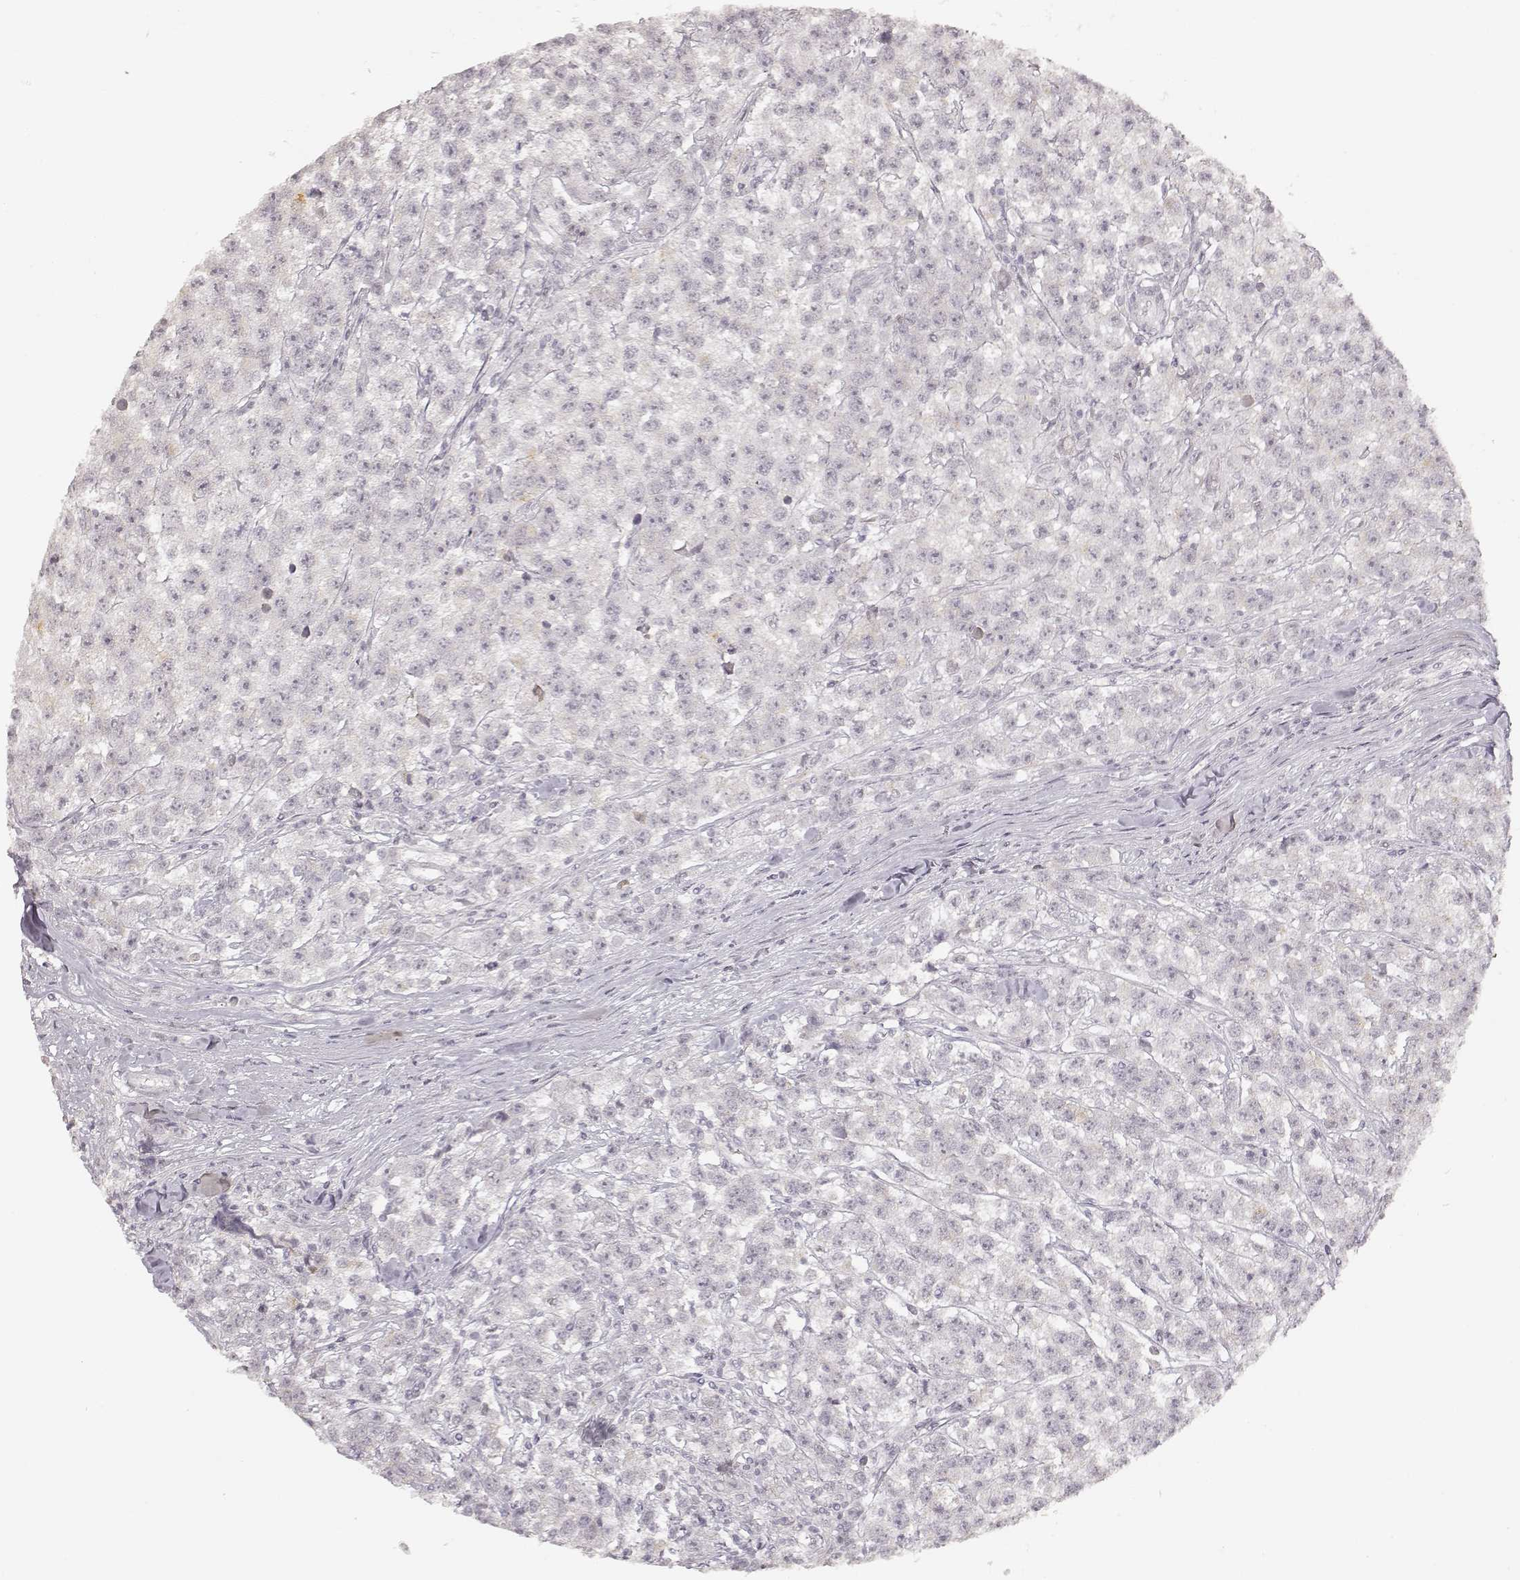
{"staining": {"intensity": "weak", "quantity": "<25%", "location": "cytoplasmic/membranous"}, "tissue": "testis cancer", "cell_type": "Tumor cells", "image_type": "cancer", "snomed": [{"axis": "morphology", "description": "Seminoma, NOS"}, {"axis": "topography", "description": "Testis"}], "caption": "This is an immunohistochemistry (IHC) micrograph of testis cancer (seminoma). There is no positivity in tumor cells.", "gene": "LAMC2", "patient": {"sex": "male", "age": 59}}